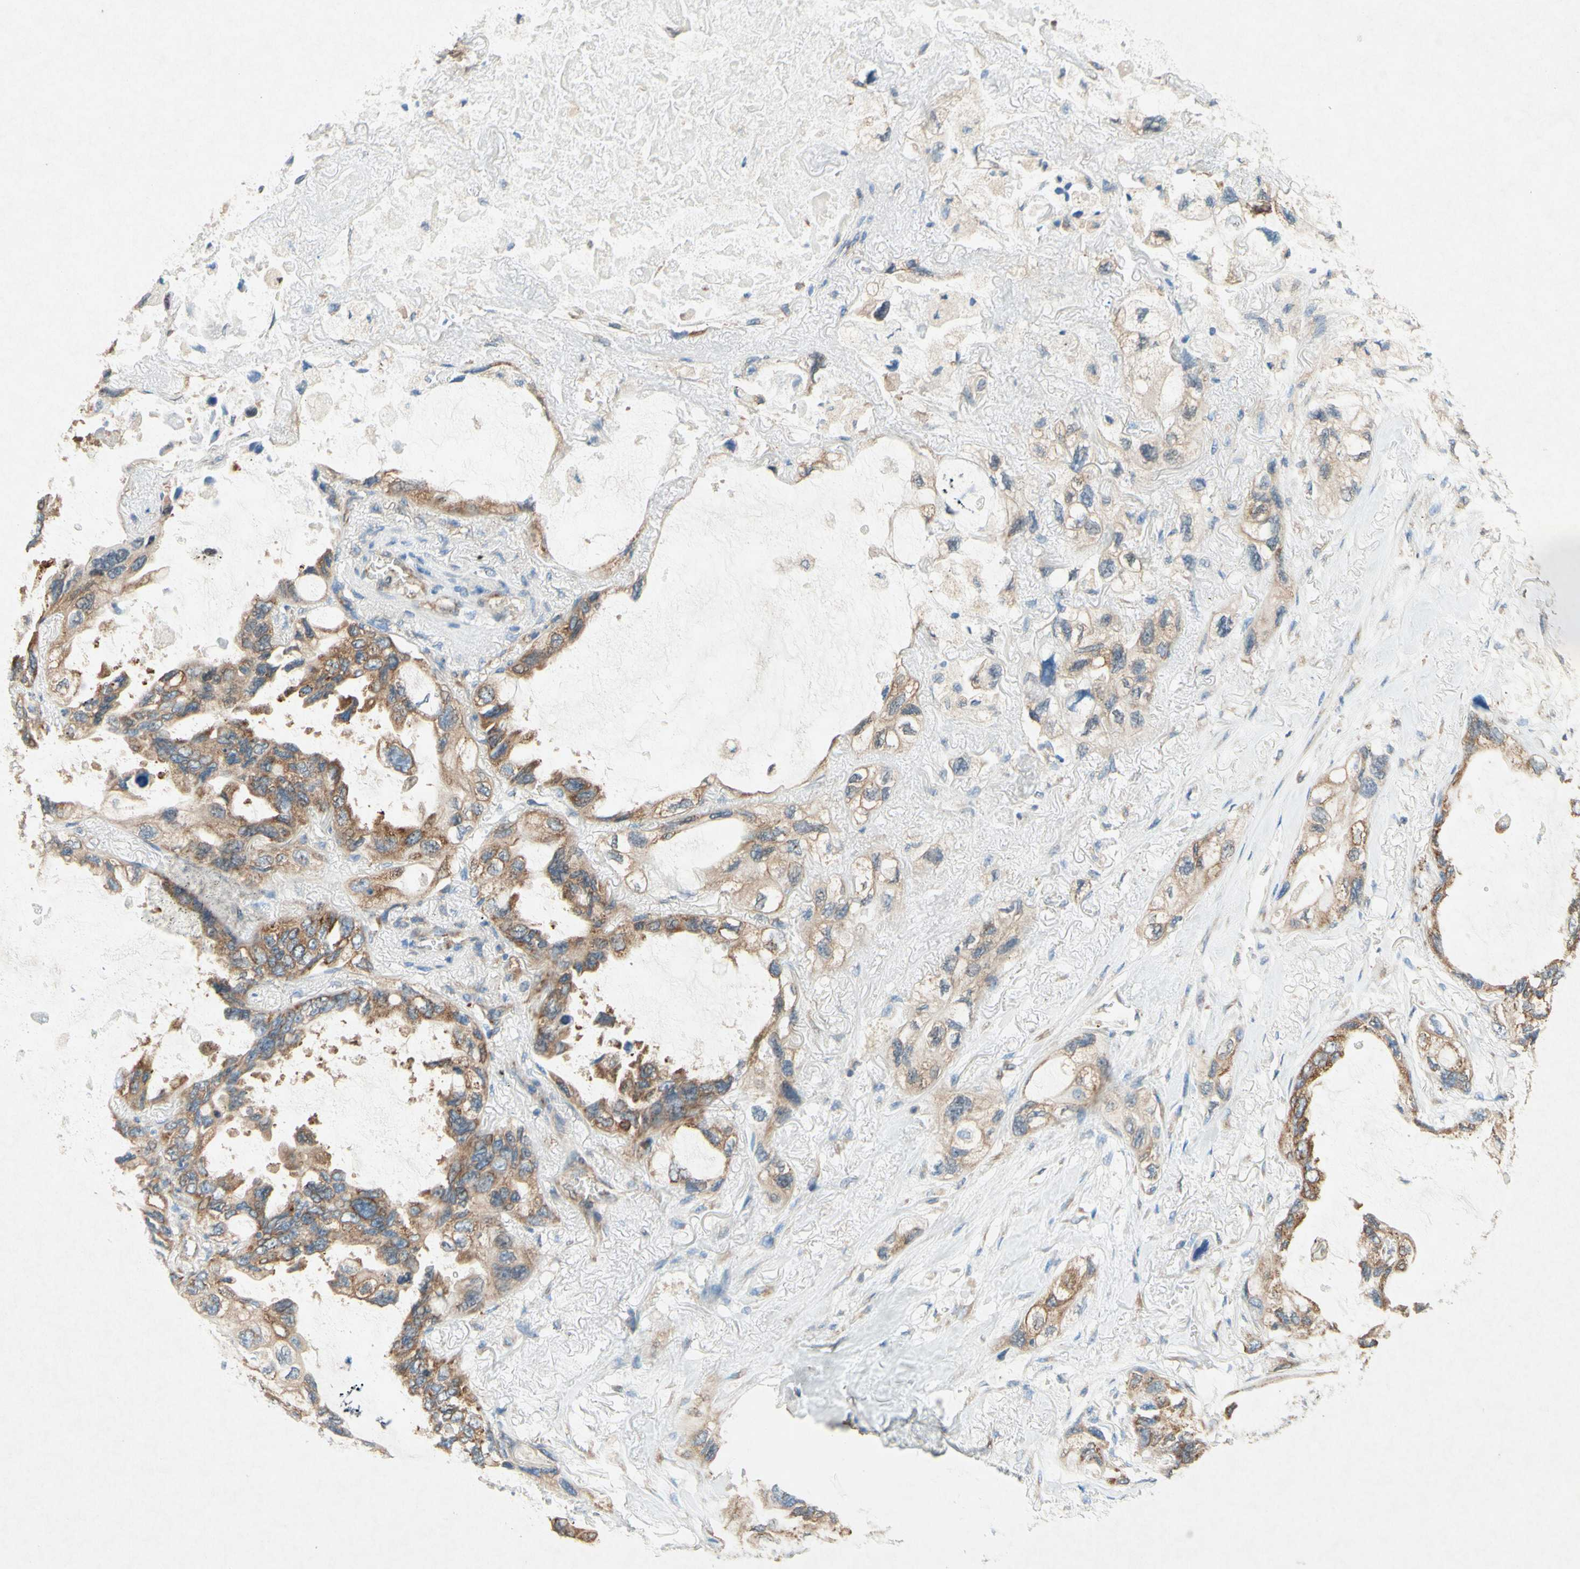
{"staining": {"intensity": "moderate", "quantity": ">75%", "location": "cytoplasmic/membranous"}, "tissue": "lung cancer", "cell_type": "Tumor cells", "image_type": "cancer", "snomed": [{"axis": "morphology", "description": "Squamous cell carcinoma, NOS"}, {"axis": "topography", "description": "Lung"}], "caption": "Immunohistochemistry photomicrograph of neoplastic tissue: squamous cell carcinoma (lung) stained using IHC displays medium levels of moderate protein expression localized specifically in the cytoplasmic/membranous of tumor cells, appearing as a cytoplasmic/membranous brown color.", "gene": "PABPC1", "patient": {"sex": "female", "age": 73}}